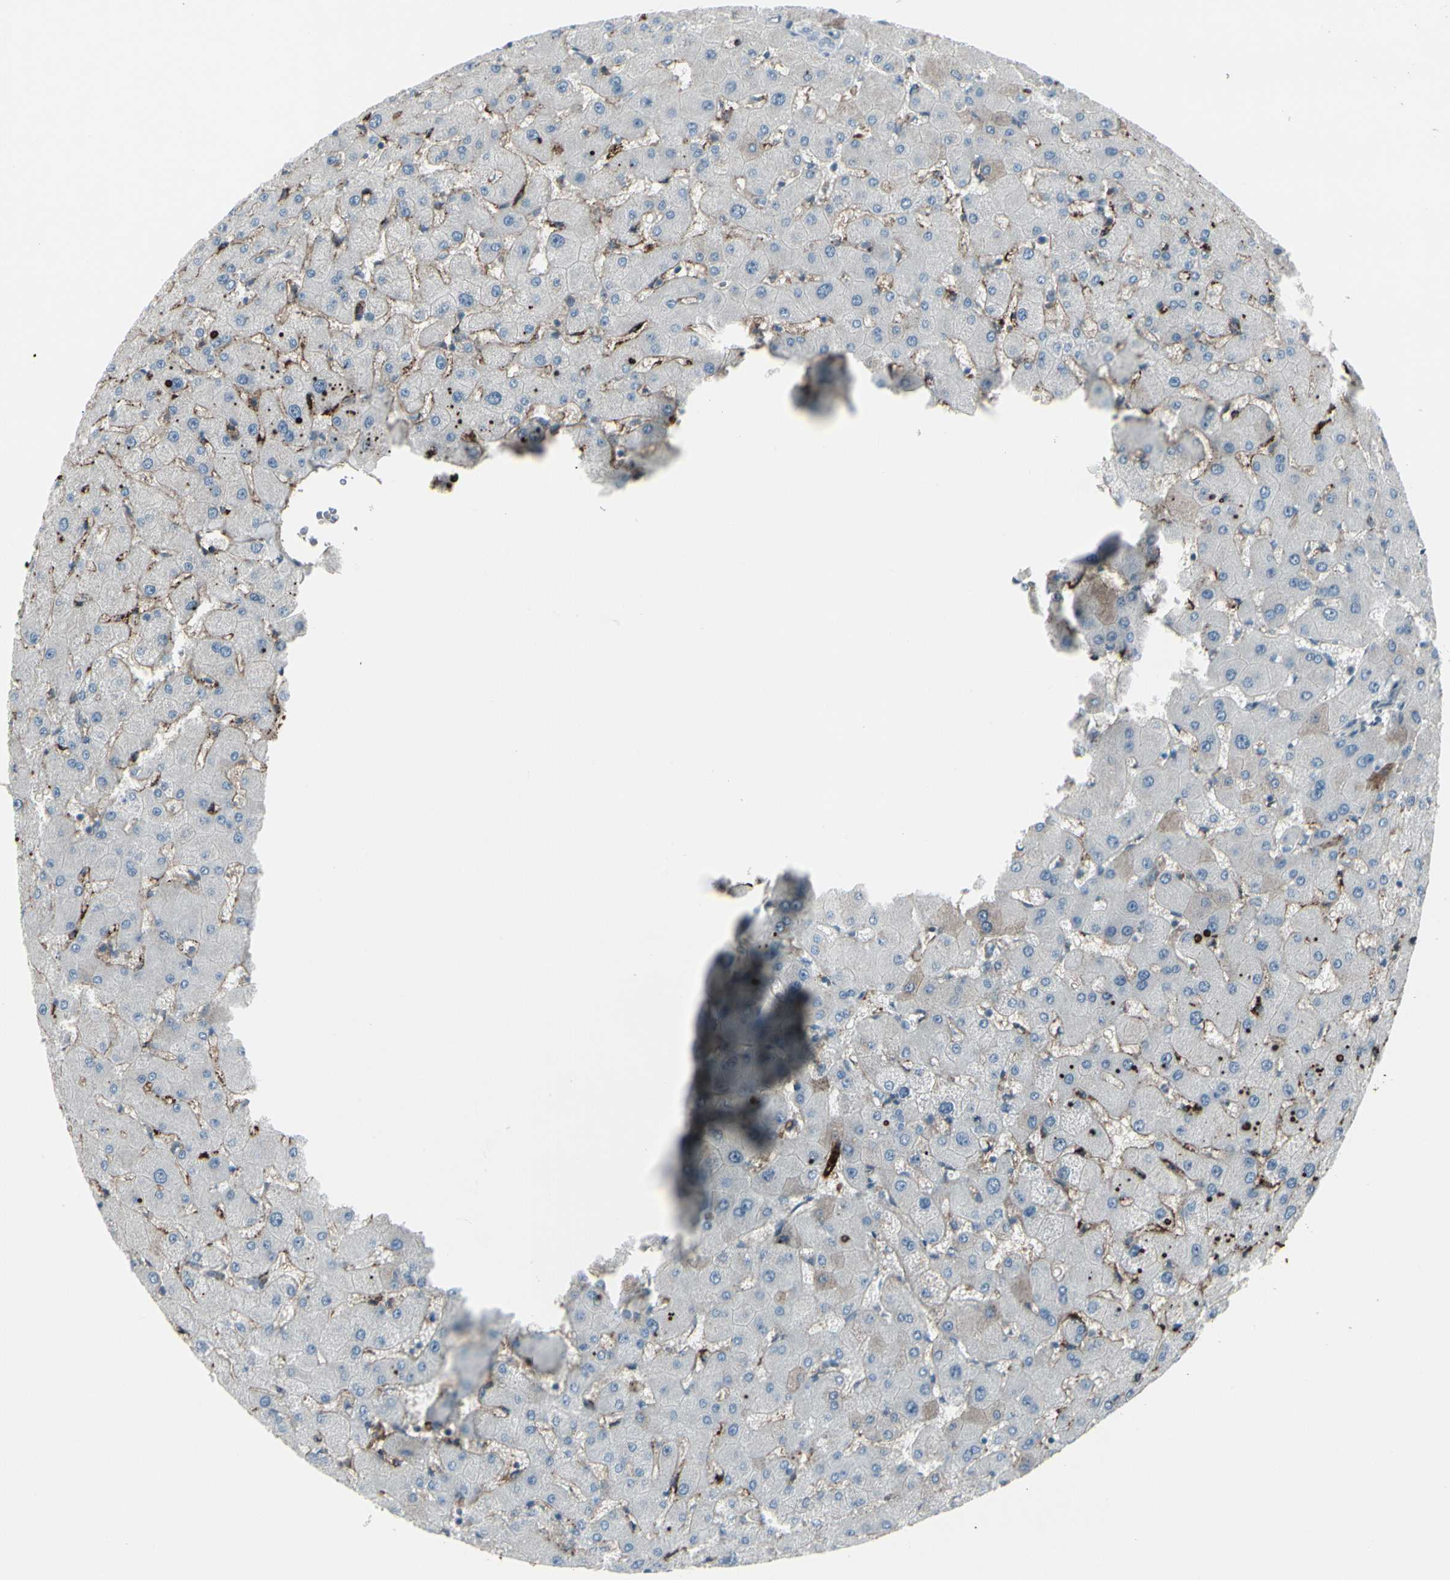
{"staining": {"intensity": "weak", "quantity": "25%-75%", "location": "cytoplasmic/membranous"}, "tissue": "liver", "cell_type": "Cholangiocytes", "image_type": "normal", "snomed": [{"axis": "morphology", "description": "Normal tissue, NOS"}, {"axis": "topography", "description": "Liver"}], "caption": "A brown stain shows weak cytoplasmic/membranous expression of a protein in cholangiocytes of benign human liver. (IHC, brightfield microscopy, high magnification).", "gene": "IGHG1", "patient": {"sex": "female", "age": 63}}